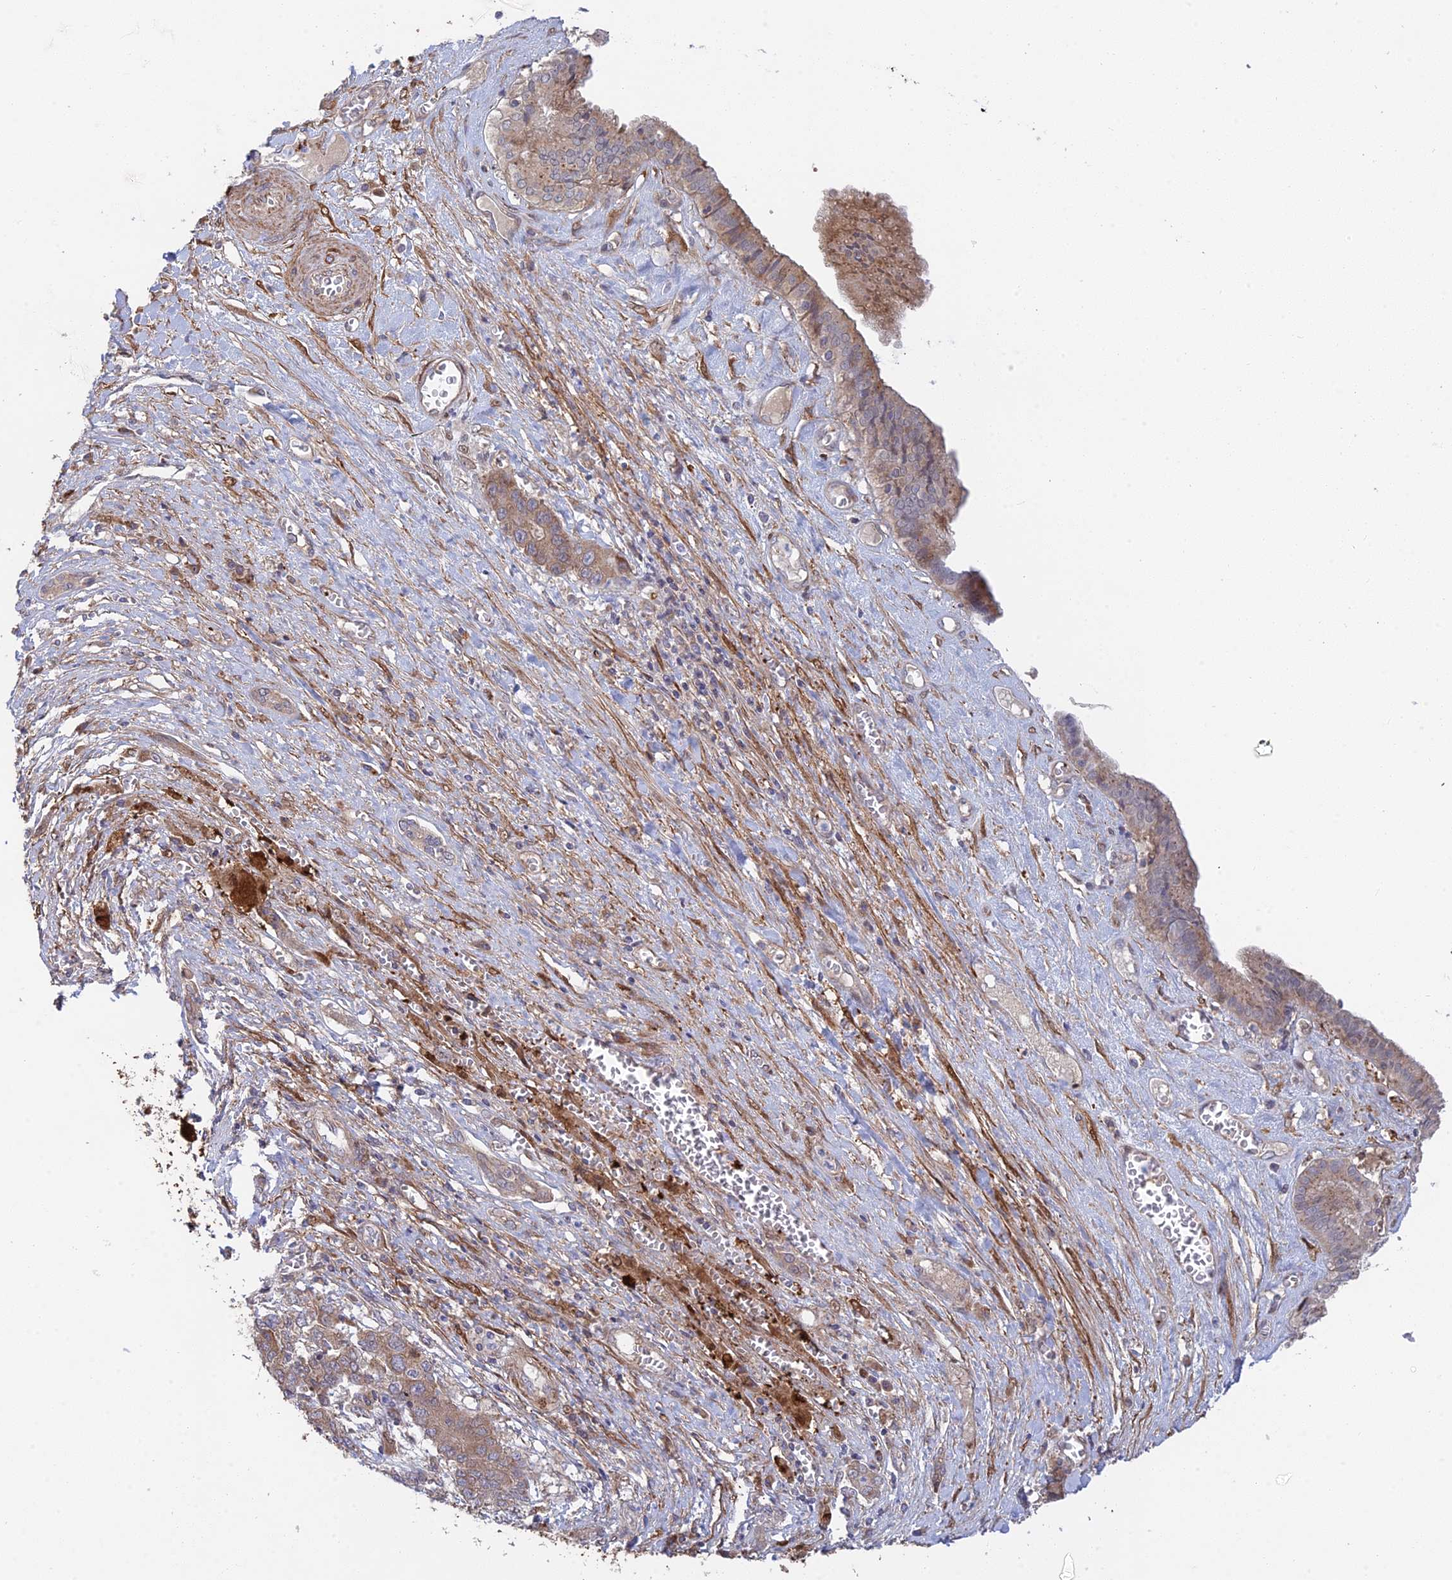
{"staining": {"intensity": "weak", "quantity": ">75%", "location": "cytoplasmic/membranous"}, "tissue": "liver cancer", "cell_type": "Tumor cells", "image_type": "cancer", "snomed": [{"axis": "morphology", "description": "Cholangiocarcinoma"}, {"axis": "topography", "description": "Liver"}], "caption": "Human liver cancer stained with a protein marker reveals weak staining in tumor cells.", "gene": "INCA1", "patient": {"sex": "male", "age": 67}}